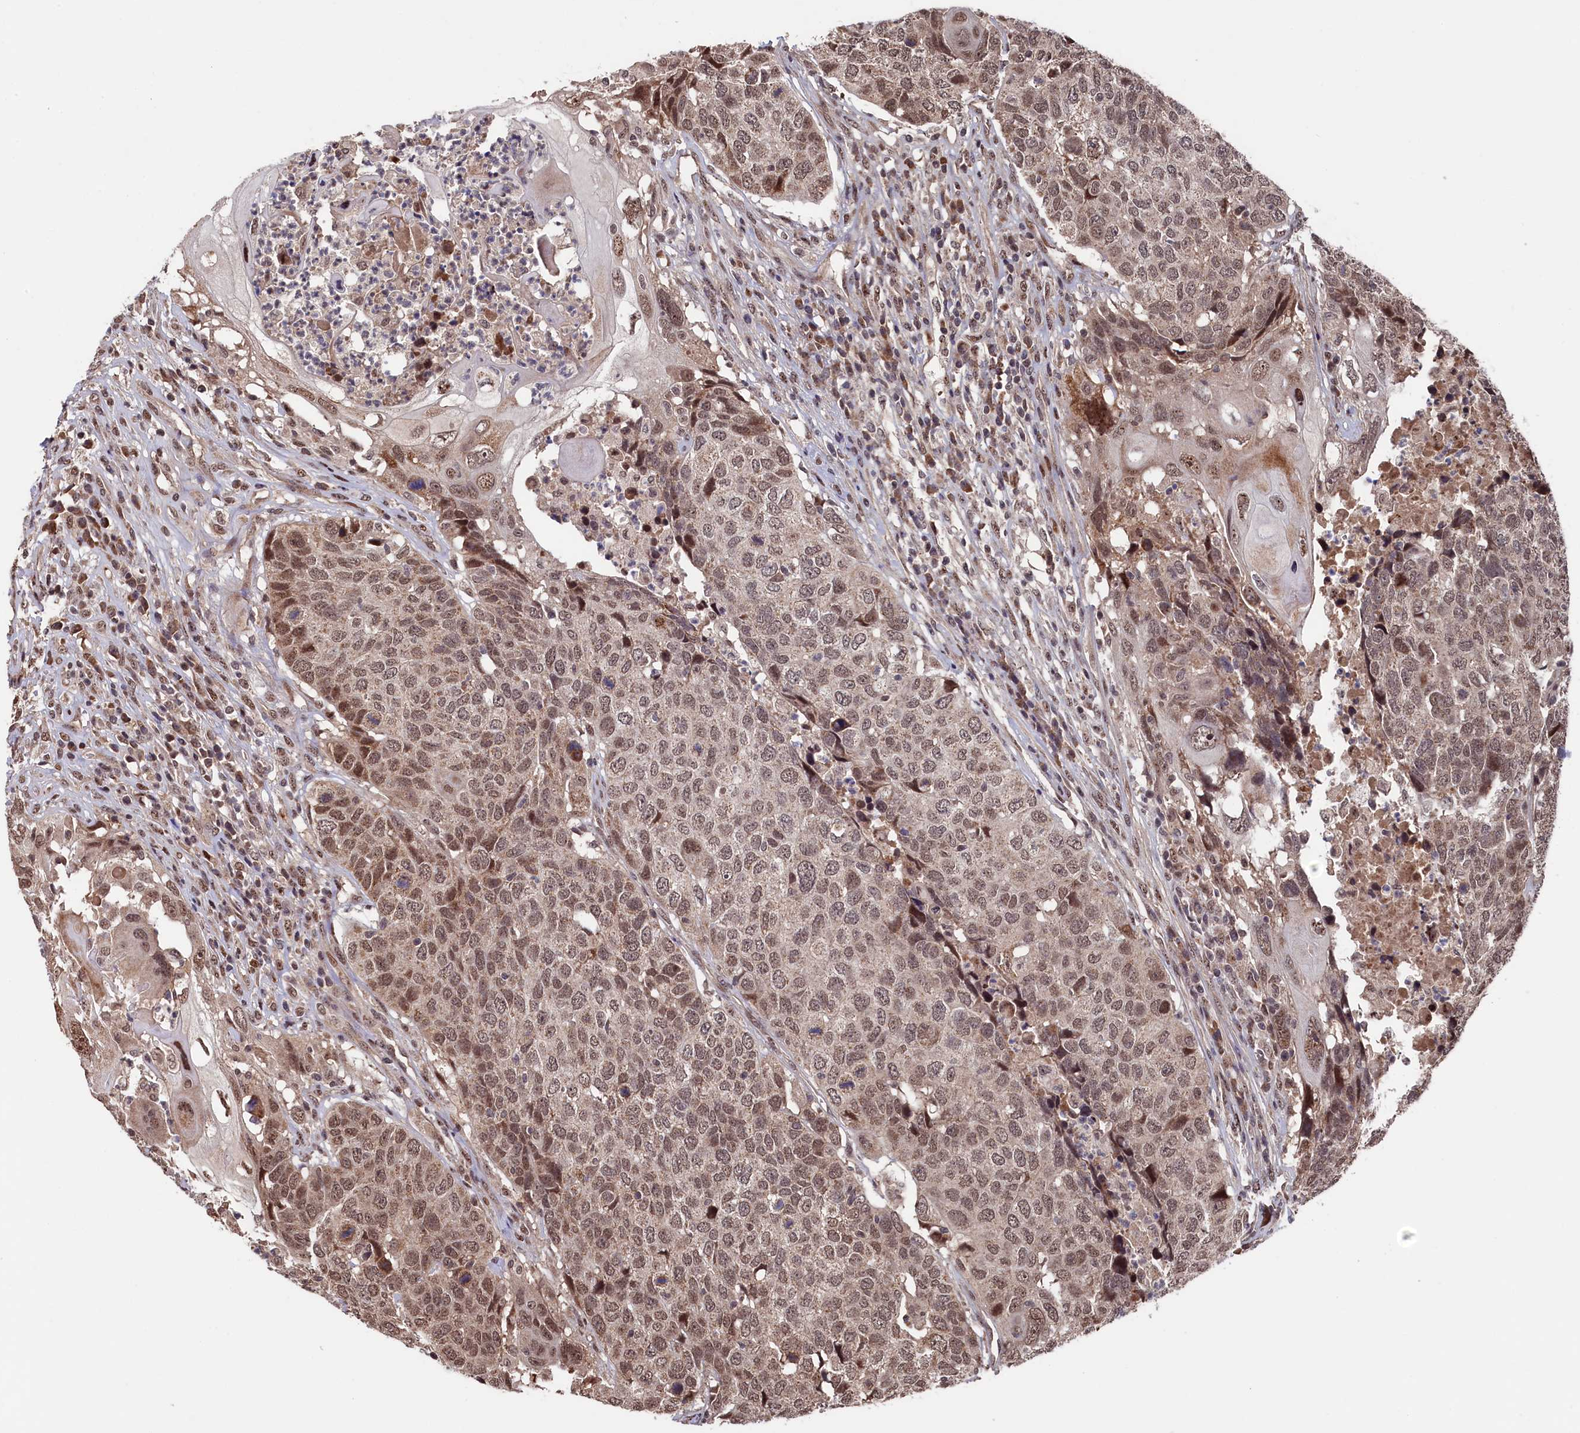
{"staining": {"intensity": "moderate", "quantity": ">75%", "location": "nuclear"}, "tissue": "head and neck cancer", "cell_type": "Tumor cells", "image_type": "cancer", "snomed": [{"axis": "morphology", "description": "Squamous cell carcinoma, NOS"}, {"axis": "topography", "description": "Head-Neck"}], "caption": "This micrograph reveals immunohistochemistry staining of head and neck squamous cell carcinoma, with medium moderate nuclear expression in approximately >75% of tumor cells.", "gene": "CLPX", "patient": {"sex": "male", "age": 66}}